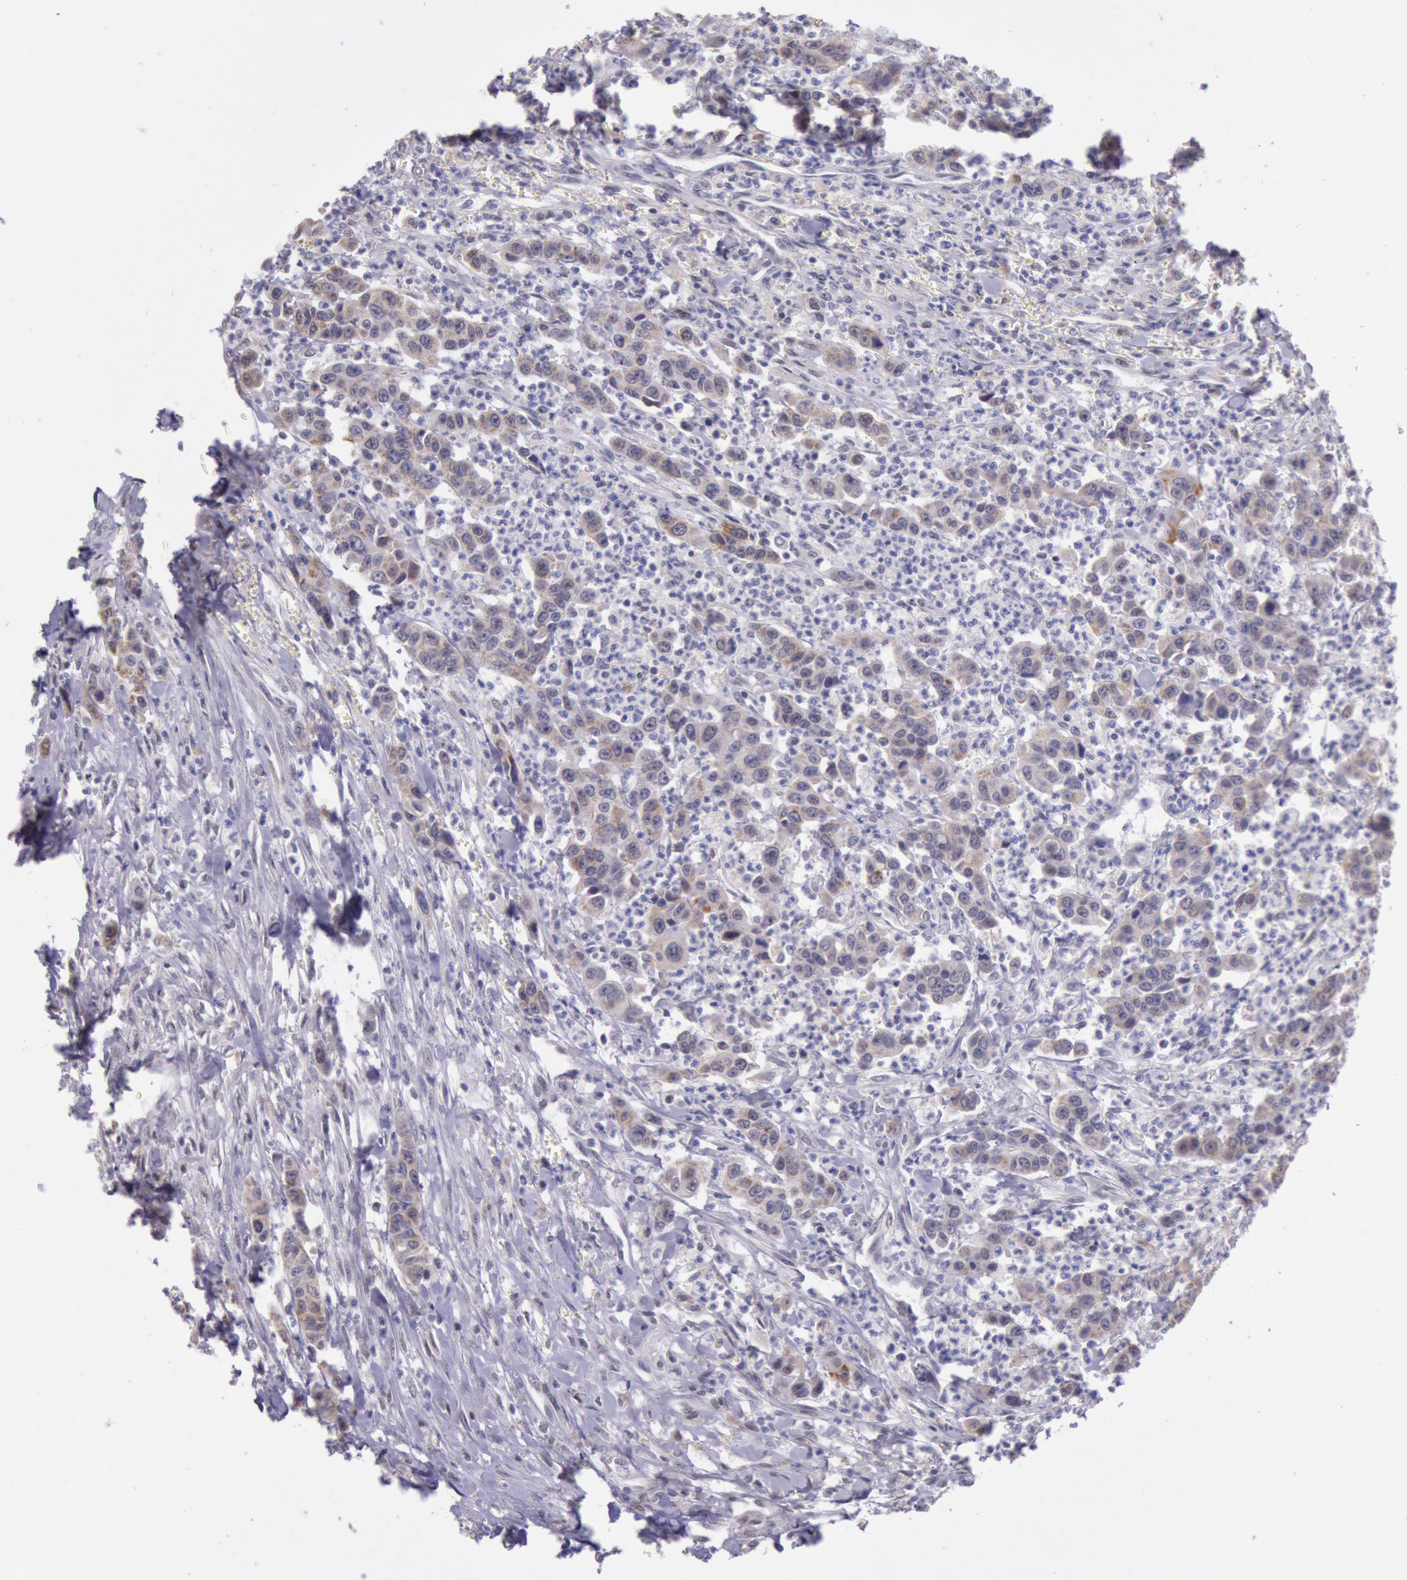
{"staining": {"intensity": "moderate", "quantity": ">75%", "location": "cytoplasmic/membranous"}, "tissue": "urothelial cancer", "cell_type": "Tumor cells", "image_type": "cancer", "snomed": [{"axis": "morphology", "description": "Urothelial carcinoma, High grade"}, {"axis": "topography", "description": "Urinary bladder"}], "caption": "Urothelial cancer stained with IHC exhibits moderate cytoplasmic/membranous staining in about >75% of tumor cells. Nuclei are stained in blue.", "gene": "FRMD6", "patient": {"sex": "male", "age": 86}}